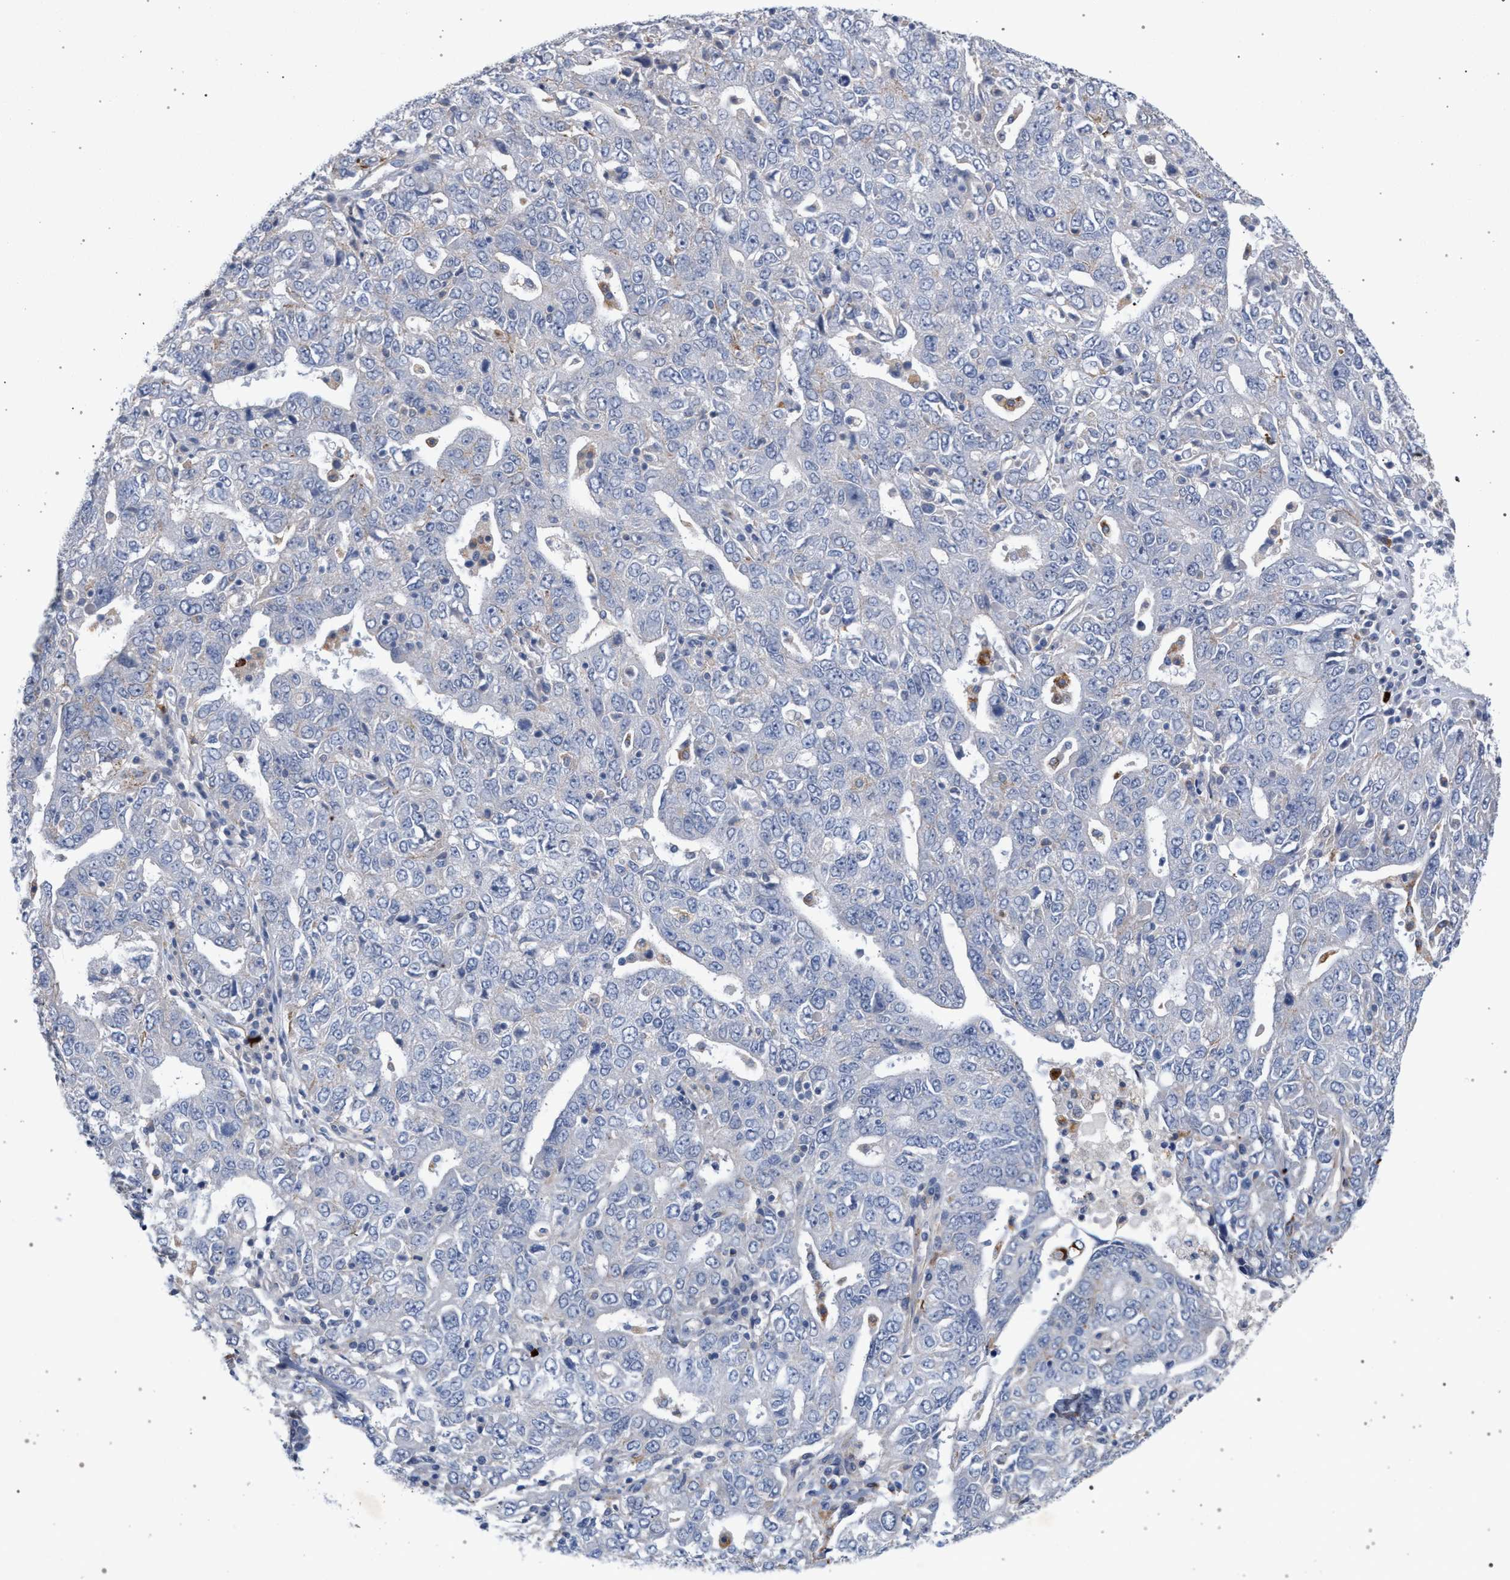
{"staining": {"intensity": "negative", "quantity": "none", "location": "none"}, "tissue": "ovarian cancer", "cell_type": "Tumor cells", "image_type": "cancer", "snomed": [{"axis": "morphology", "description": "Carcinoma, endometroid"}, {"axis": "topography", "description": "Ovary"}], "caption": "Tumor cells are negative for brown protein staining in ovarian cancer (endometroid carcinoma). (DAB (3,3'-diaminobenzidine) immunohistochemistry, high magnification).", "gene": "MAMDC2", "patient": {"sex": "female", "age": 62}}